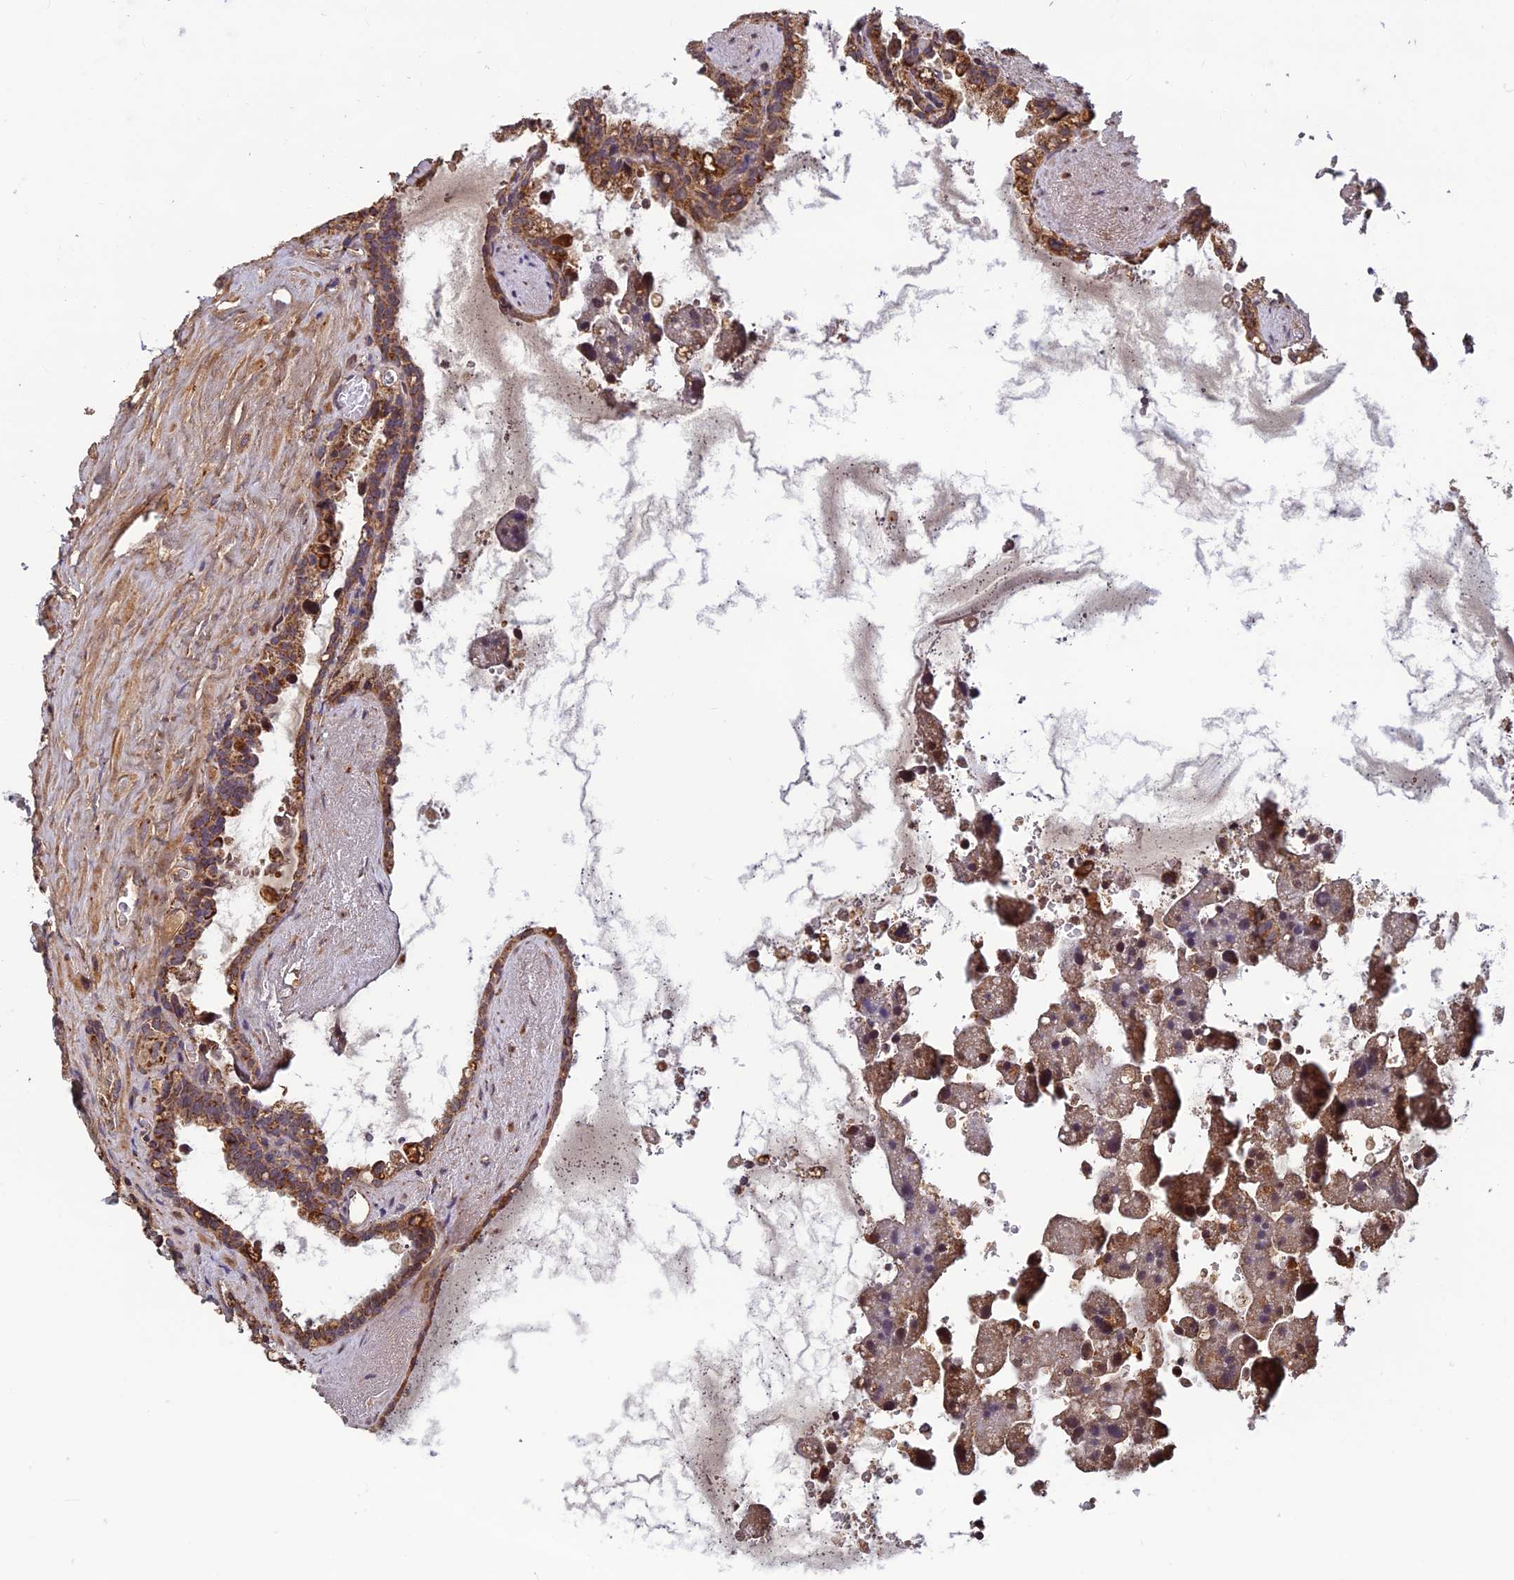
{"staining": {"intensity": "strong", "quantity": ">75%", "location": "cytoplasmic/membranous"}, "tissue": "seminal vesicle", "cell_type": "Glandular cells", "image_type": "normal", "snomed": [{"axis": "morphology", "description": "Normal tissue, NOS"}, {"axis": "topography", "description": "Seminal veicle"}], "caption": "Immunohistochemical staining of unremarkable human seminal vesicle exhibits high levels of strong cytoplasmic/membranous positivity in approximately >75% of glandular cells. (Stains: DAB in brown, nuclei in blue, Microscopy: brightfield microscopy at high magnification).", "gene": "CCDC15", "patient": {"sex": "male", "age": 68}}